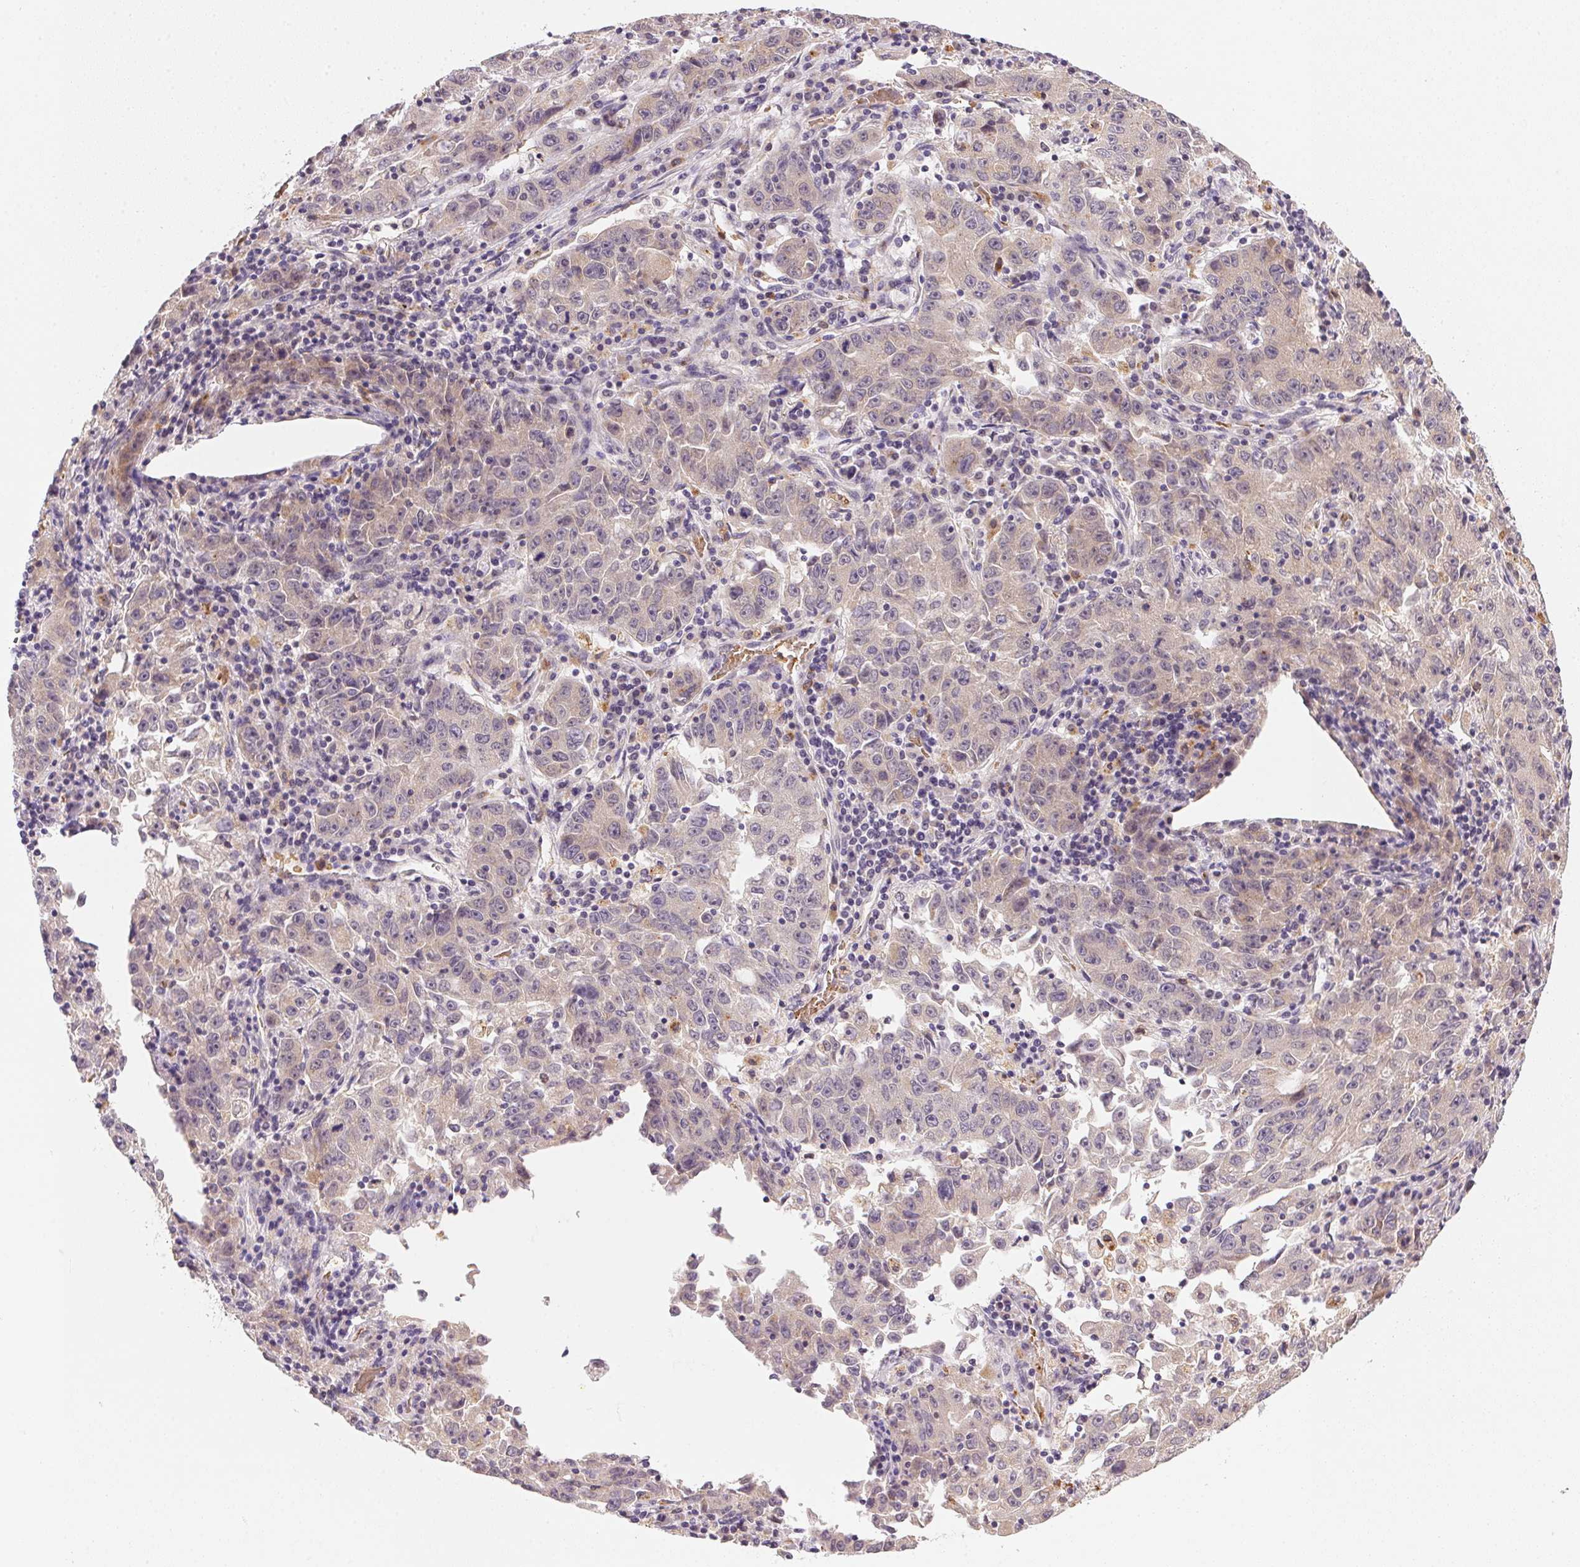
{"staining": {"intensity": "negative", "quantity": "none", "location": "none"}, "tissue": "lung cancer", "cell_type": "Tumor cells", "image_type": "cancer", "snomed": [{"axis": "morphology", "description": "Normal morphology"}, {"axis": "morphology", "description": "Adenocarcinoma, NOS"}, {"axis": "topography", "description": "Lymph node"}, {"axis": "topography", "description": "Lung"}], "caption": "Protein analysis of adenocarcinoma (lung) exhibits no significant staining in tumor cells. Nuclei are stained in blue.", "gene": "METTL13", "patient": {"sex": "female", "age": 57}}